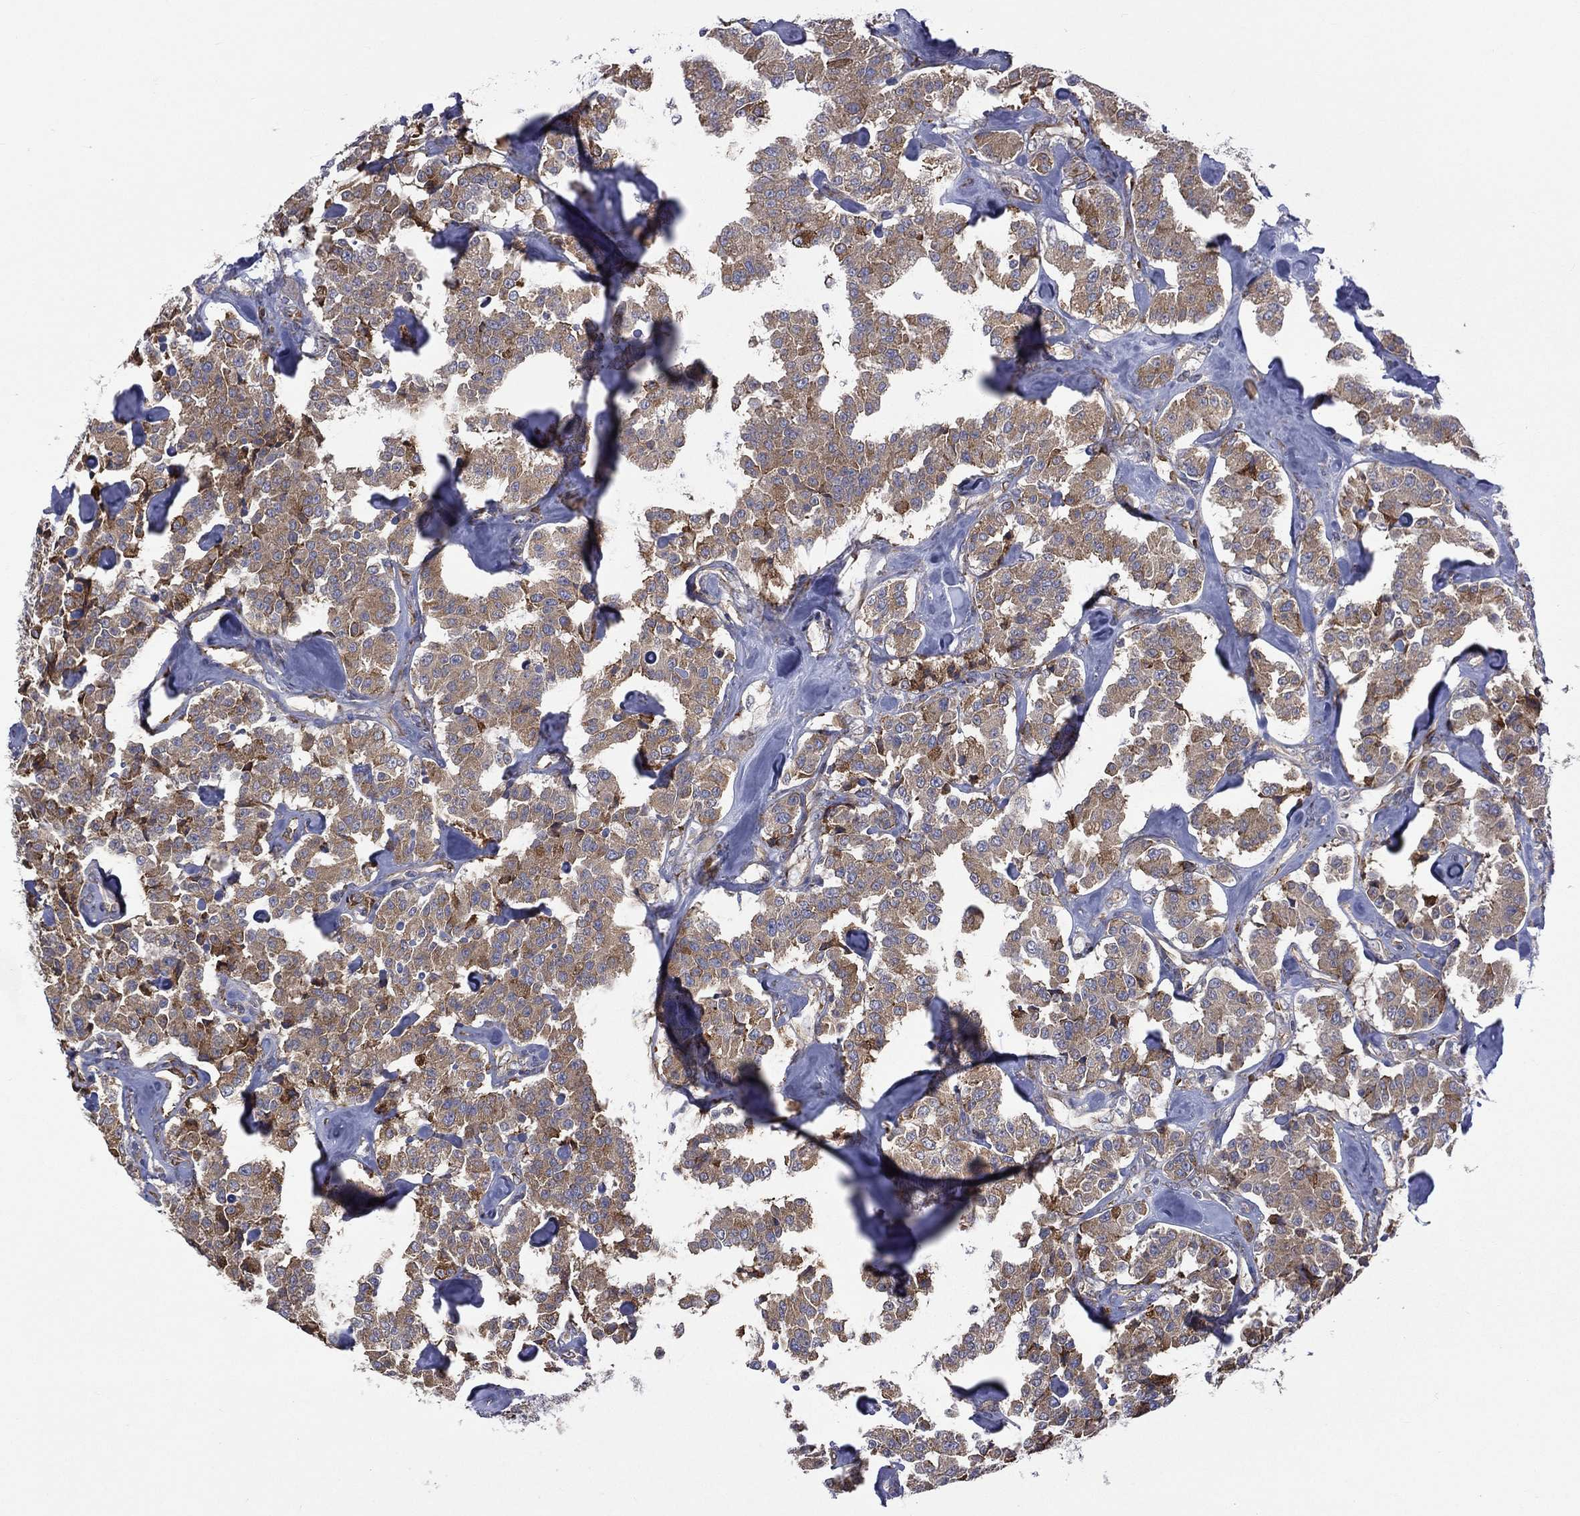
{"staining": {"intensity": "moderate", "quantity": ">75%", "location": "cytoplasmic/membranous"}, "tissue": "carcinoid", "cell_type": "Tumor cells", "image_type": "cancer", "snomed": [{"axis": "morphology", "description": "Carcinoid, malignant, NOS"}, {"axis": "topography", "description": "Pancreas"}], "caption": "Protein expression by immunohistochemistry (IHC) exhibits moderate cytoplasmic/membranous staining in approximately >75% of tumor cells in carcinoid (malignant).", "gene": "C20orf96", "patient": {"sex": "male", "age": 41}}